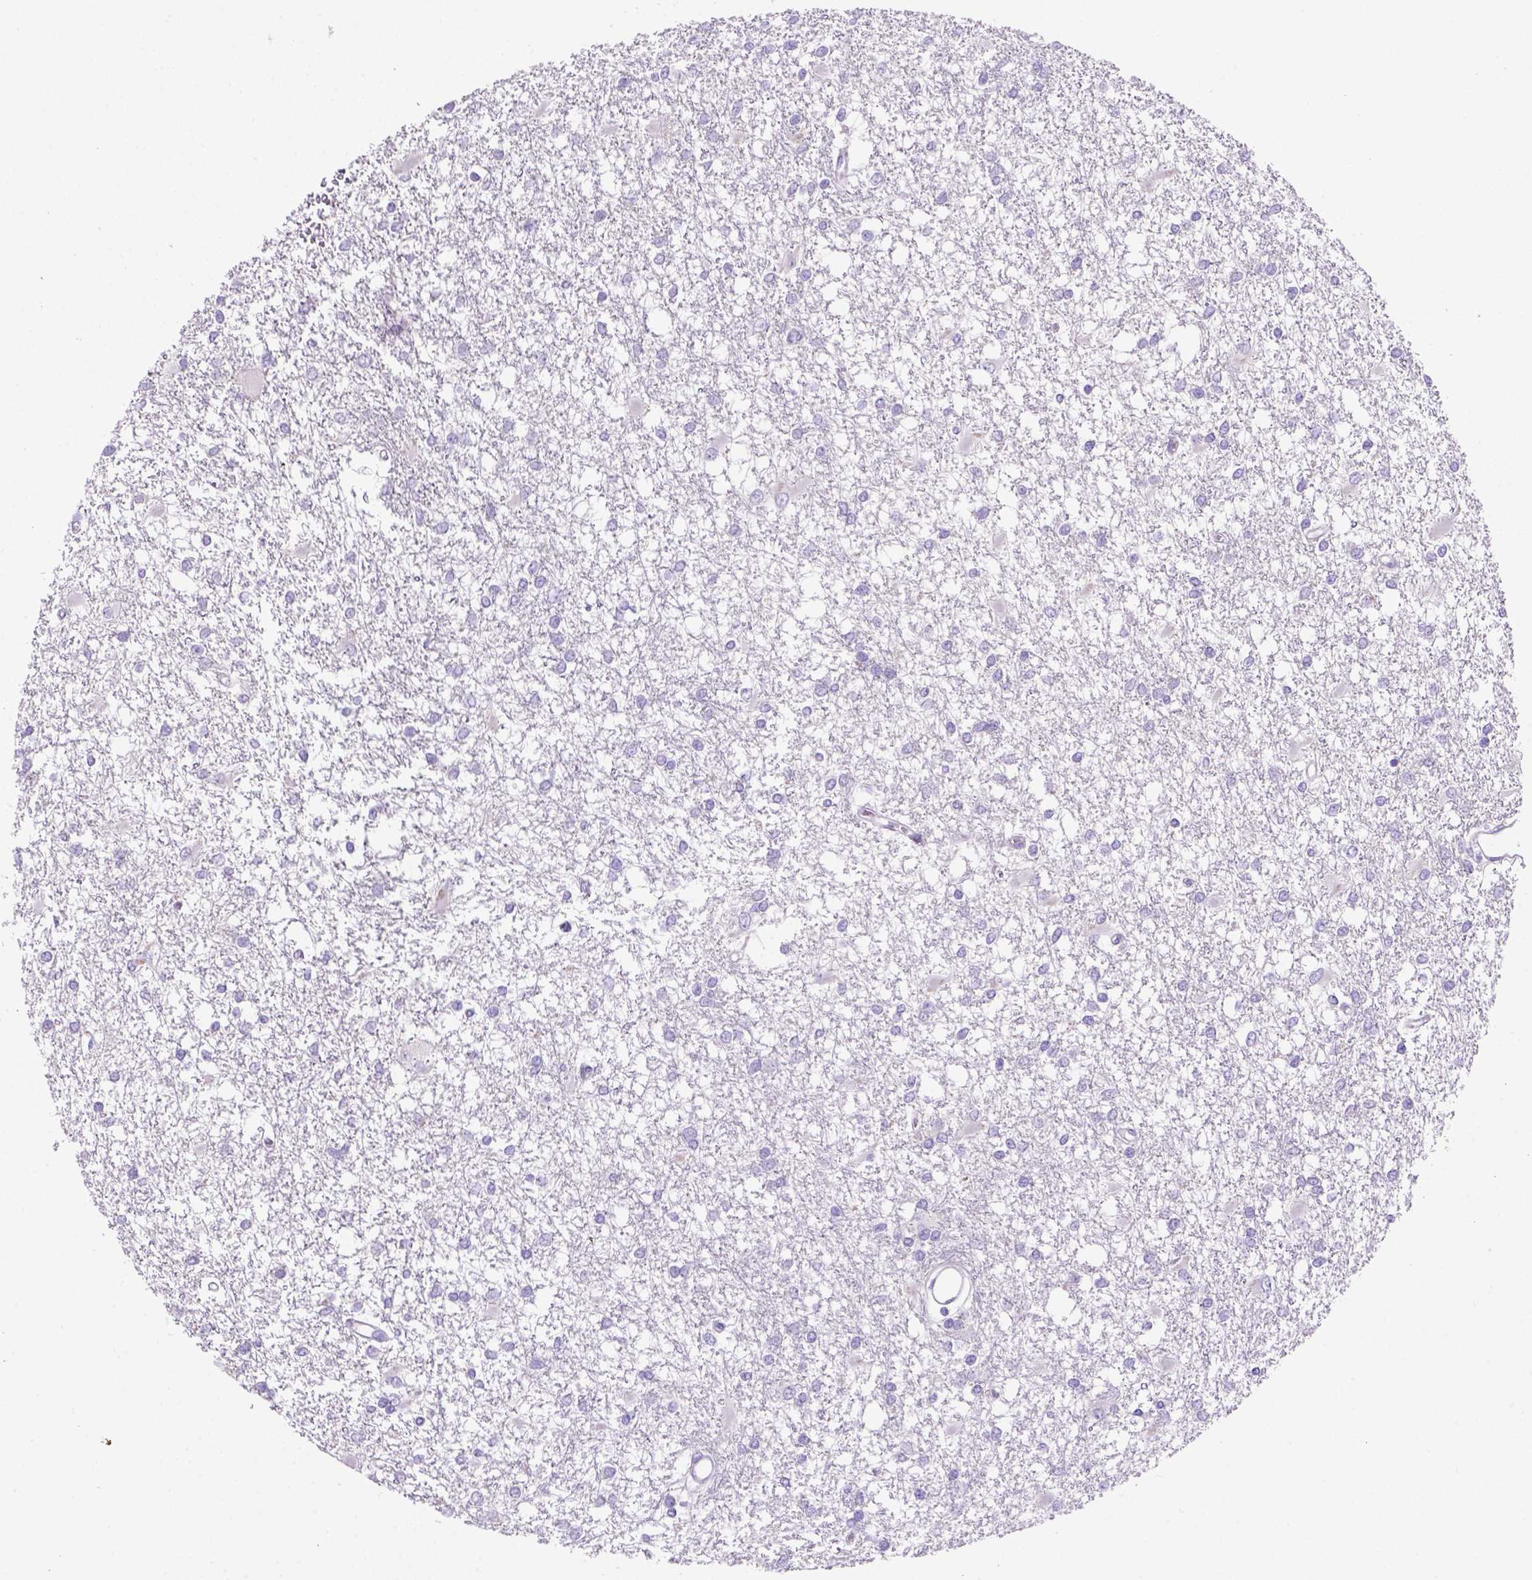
{"staining": {"intensity": "negative", "quantity": "none", "location": "none"}, "tissue": "glioma", "cell_type": "Tumor cells", "image_type": "cancer", "snomed": [{"axis": "morphology", "description": "Glioma, malignant, High grade"}, {"axis": "topography", "description": "Cerebral cortex"}], "caption": "Immunohistochemistry of malignant glioma (high-grade) displays no staining in tumor cells.", "gene": "SIRPD", "patient": {"sex": "male", "age": 79}}